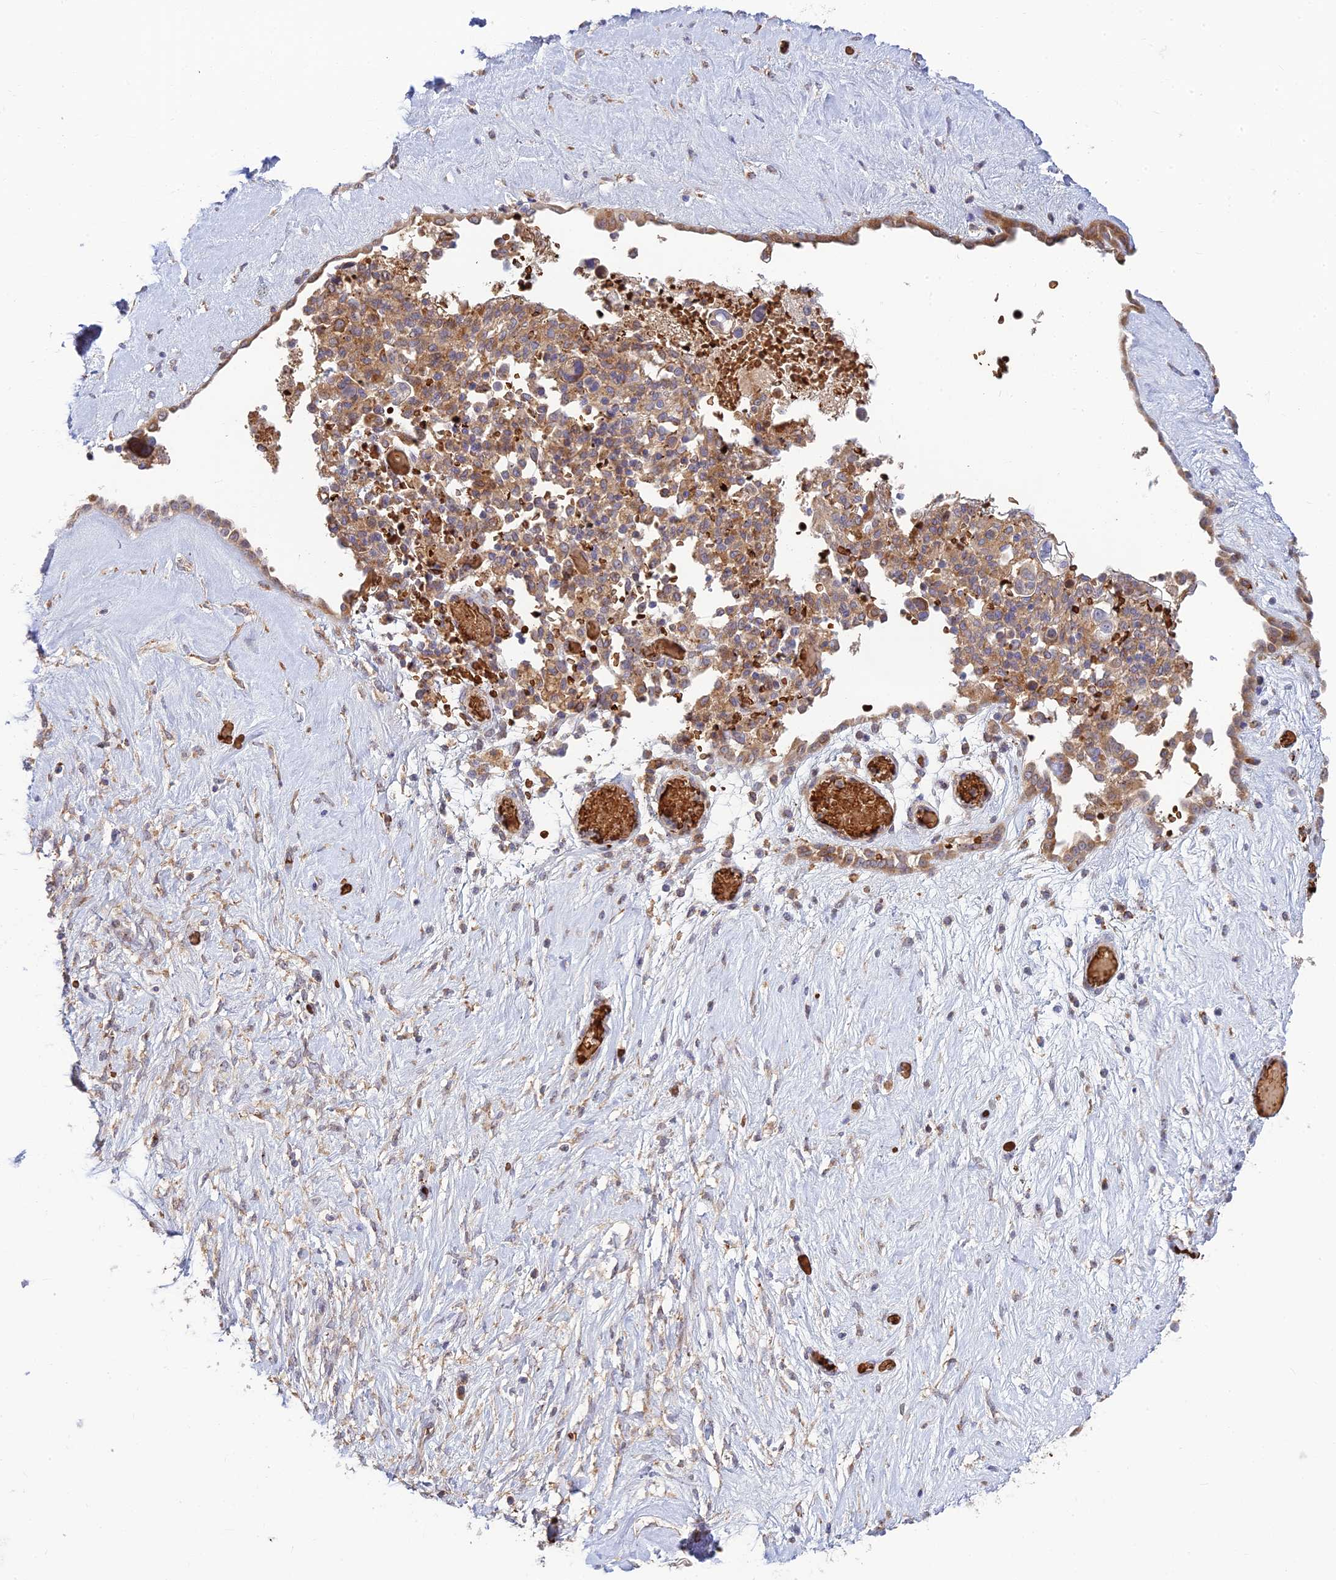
{"staining": {"intensity": "moderate", "quantity": "25%-75%", "location": "cytoplasmic/membranous"}, "tissue": "ovarian cancer", "cell_type": "Tumor cells", "image_type": "cancer", "snomed": [{"axis": "morphology", "description": "Cystadenocarcinoma, serous, NOS"}, {"axis": "topography", "description": "Ovary"}], "caption": "This is an image of immunohistochemistry (IHC) staining of ovarian serous cystadenocarcinoma, which shows moderate staining in the cytoplasmic/membranous of tumor cells.", "gene": "UFSP2", "patient": {"sex": "female", "age": 56}}